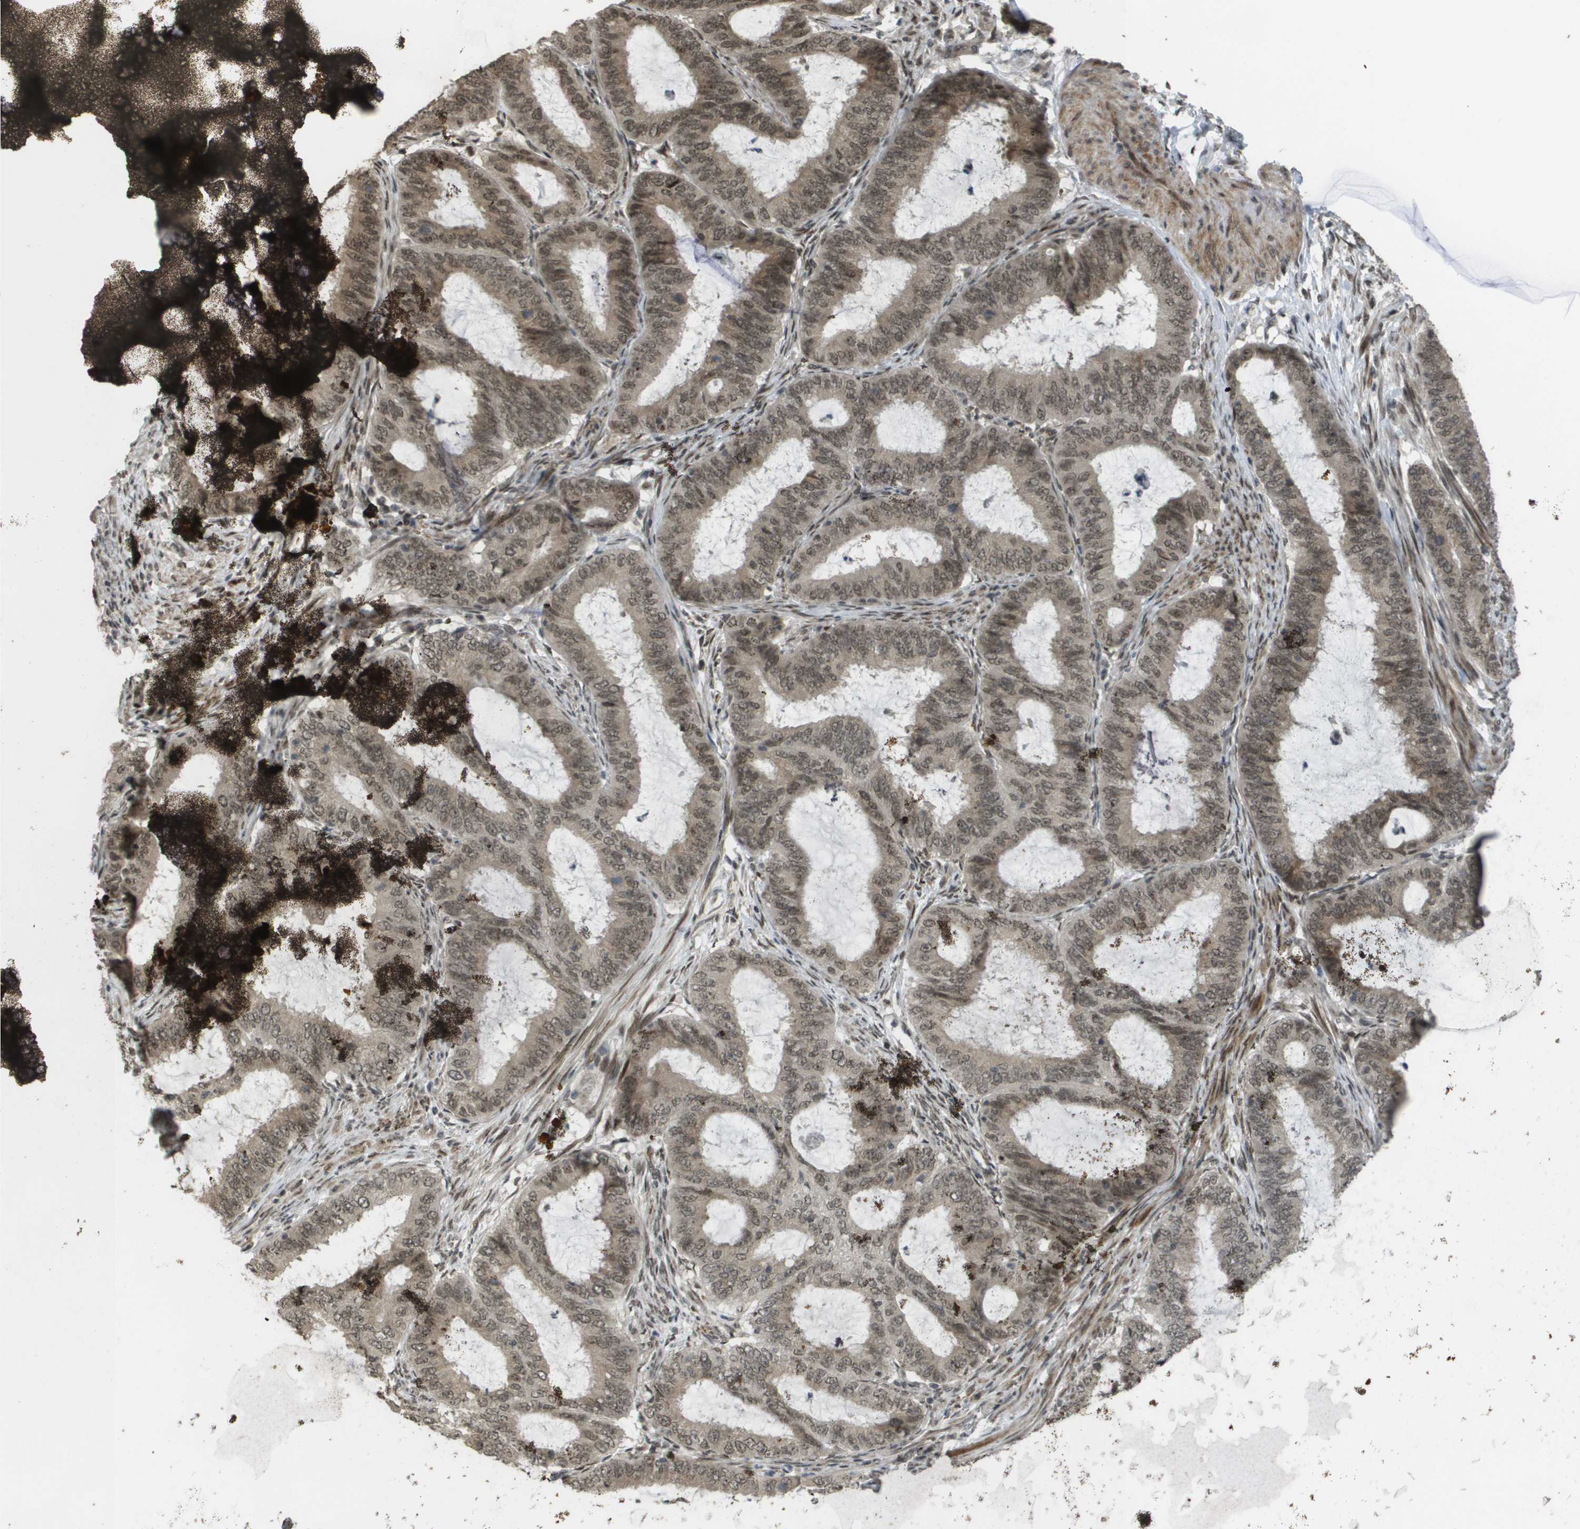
{"staining": {"intensity": "weak", "quantity": ">75%", "location": "cytoplasmic/membranous,nuclear"}, "tissue": "endometrial cancer", "cell_type": "Tumor cells", "image_type": "cancer", "snomed": [{"axis": "morphology", "description": "Adenocarcinoma, NOS"}, {"axis": "topography", "description": "Endometrium"}], "caption": "Weak cytoplasmic/membranous and nuclear staining is identified in approximately >75% of tumor cells in endometrial adenocarcinoma.", "gene": "KAT5", "patient": {"sex": "female", "age": 70}}